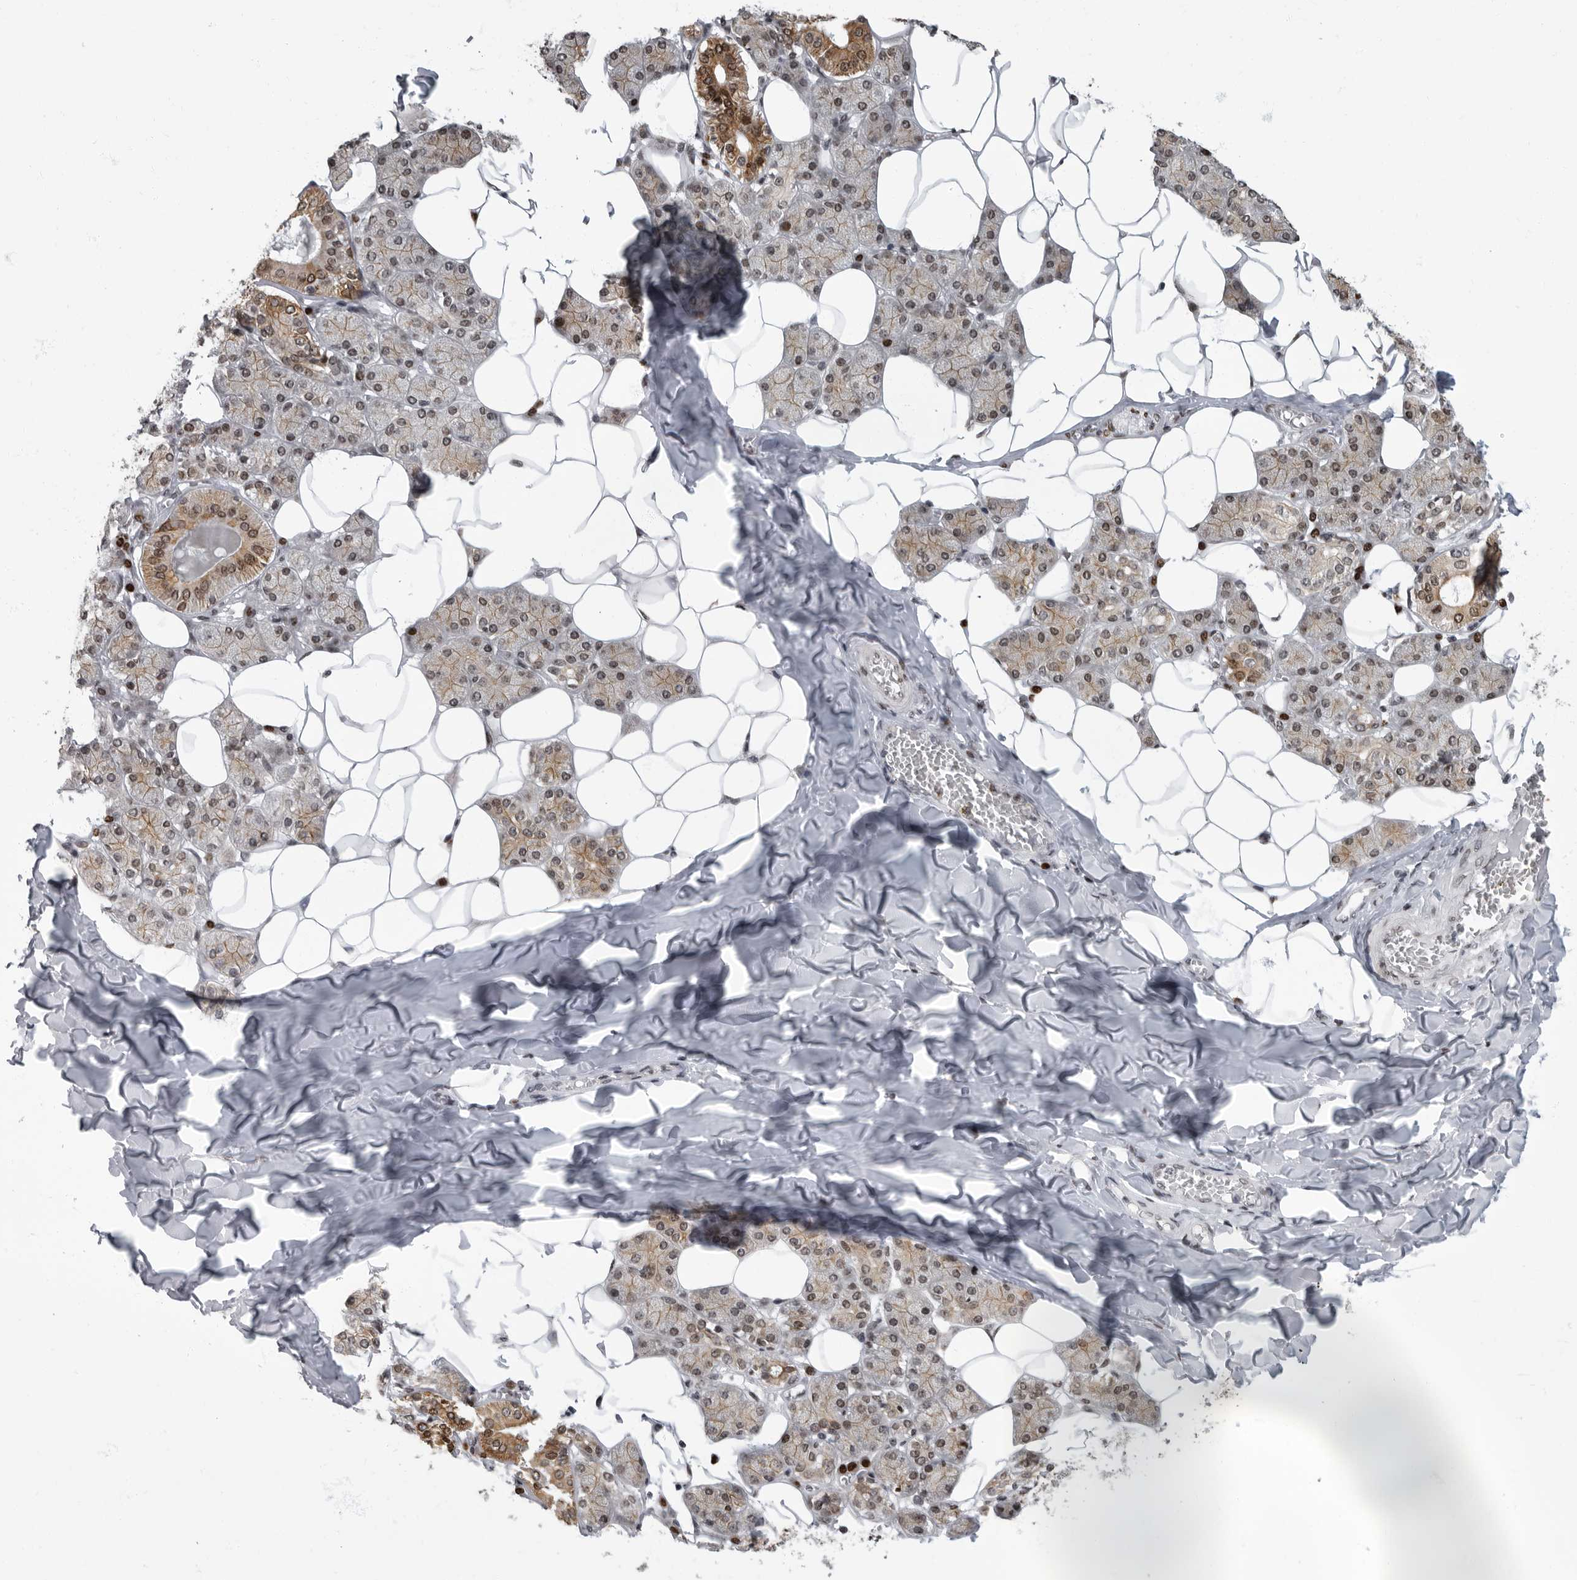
{"staining": {"intensity": "moderate", "quantity": ">75%", "location": "cytoplasmic/membranous,nuclear"}, "tissue": "salivary gland", "cell_type": "Glandular cells", "image_type": "normal", "snomed": [{"axis": "morphology", "description": "Normal tissue, NOS"}, {"axis": "topography", "description": "Salivary gland"}], "caption": "Brown immunohistochemical staining in benign salivary gland reveals moderate cytoplasmic/membranous,nuclear staining in about >75% of glandular cells. (DAB (3,3'-diaminobenzidine) IHC with brightfield microscopy, high magnification).", "gene": "EVI5", "patient": {"sex": "female", "age": 33}}